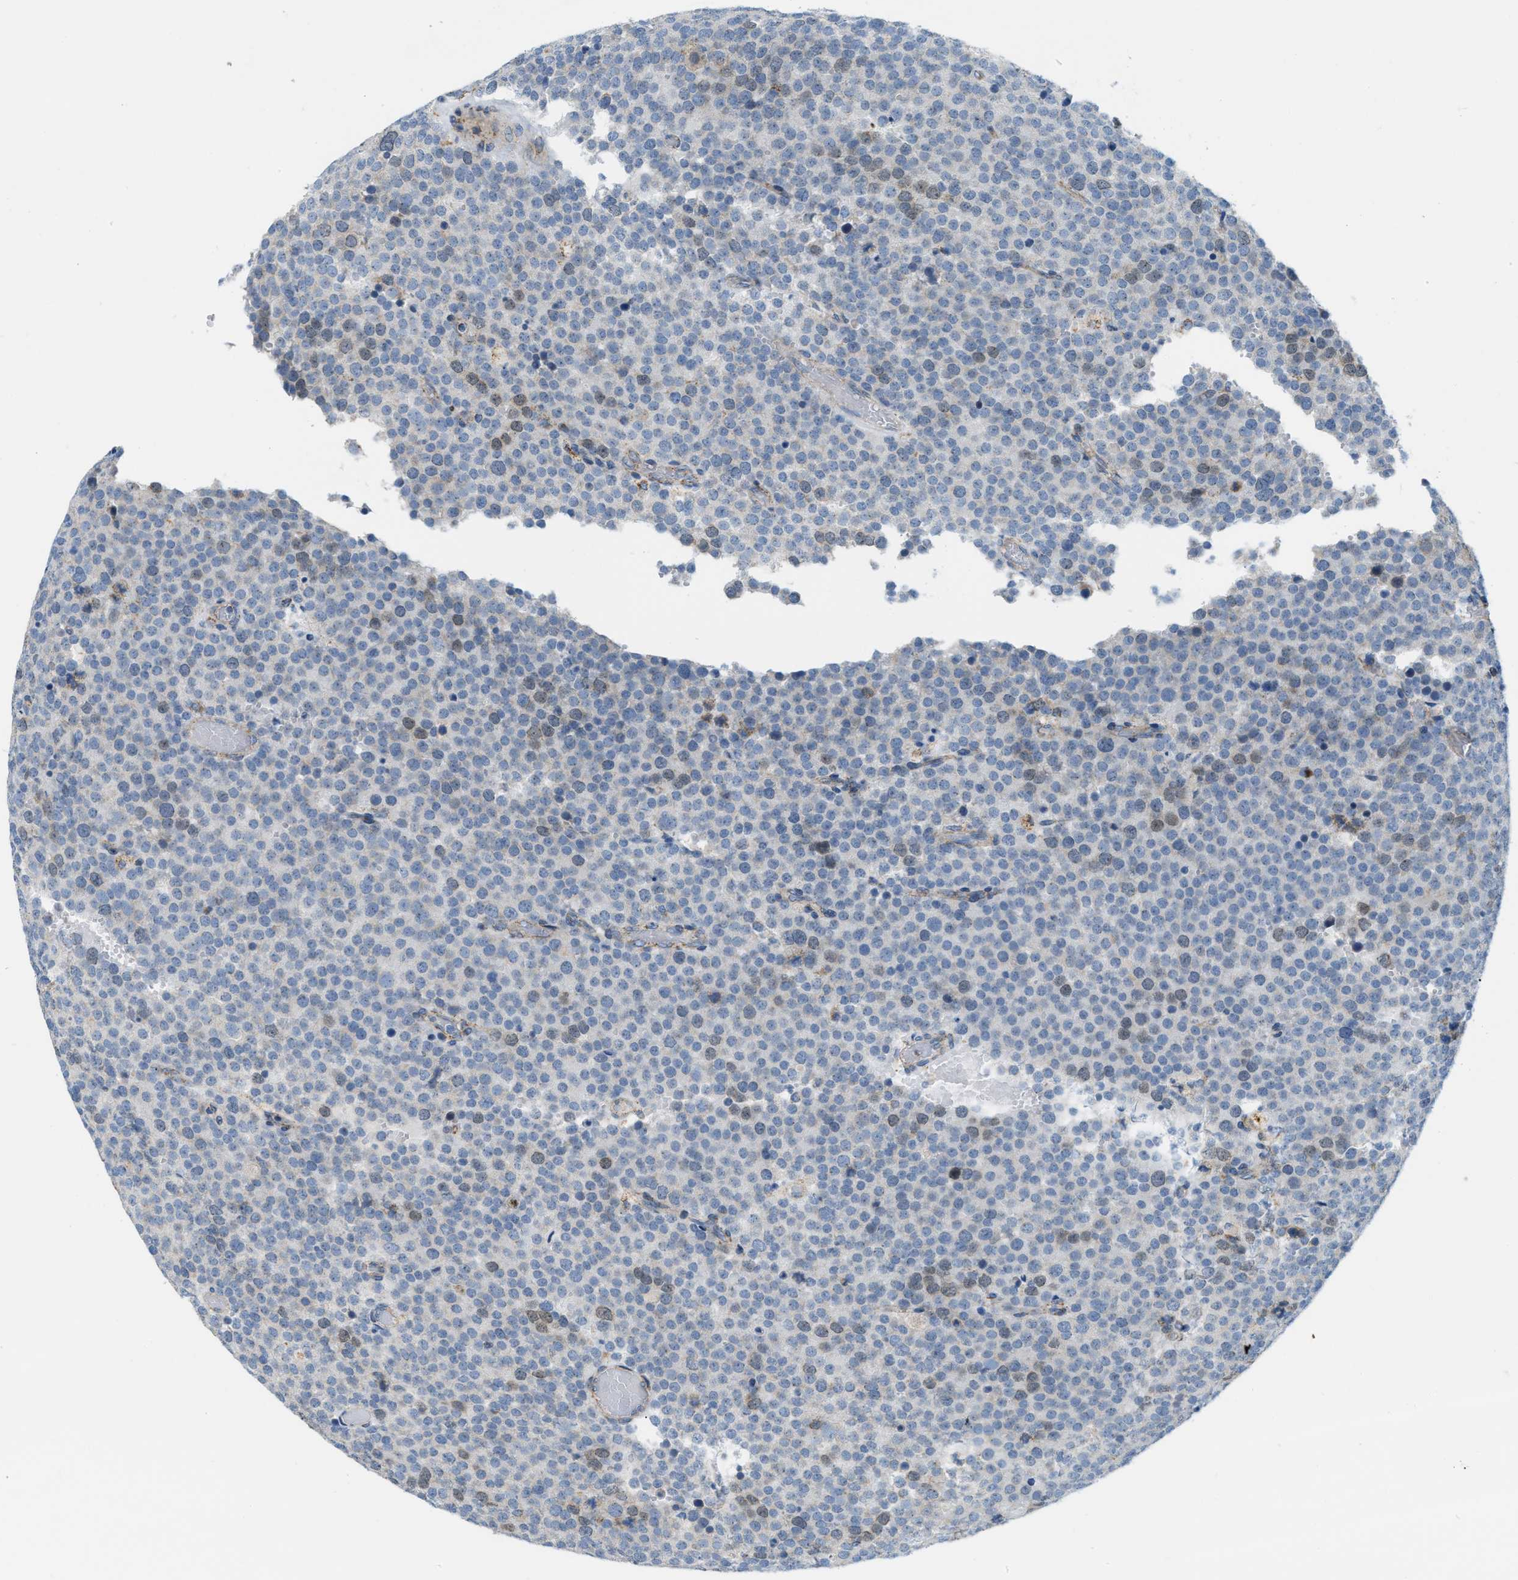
{"staining": {"intensity": "weak", "quantity": "<25%", "location": "nuclear"}, "tissue": "testis cancer", "cell_type": "Tumor cells", "image_type": "cancer", "snomed": [{"axis": "morphology", "description": "Normal tissue, NOS"}, {"axis": "morphology", "description": "Seminoma, NOS"}, {"axis": "topography", "description": "Testis"}], "caption": "Histopathology image shows no significant protein expression in tumor cells of testis cancer (seminoma).", "gene": "JADE1", "patient": {"sex": "male", "age": 71}}